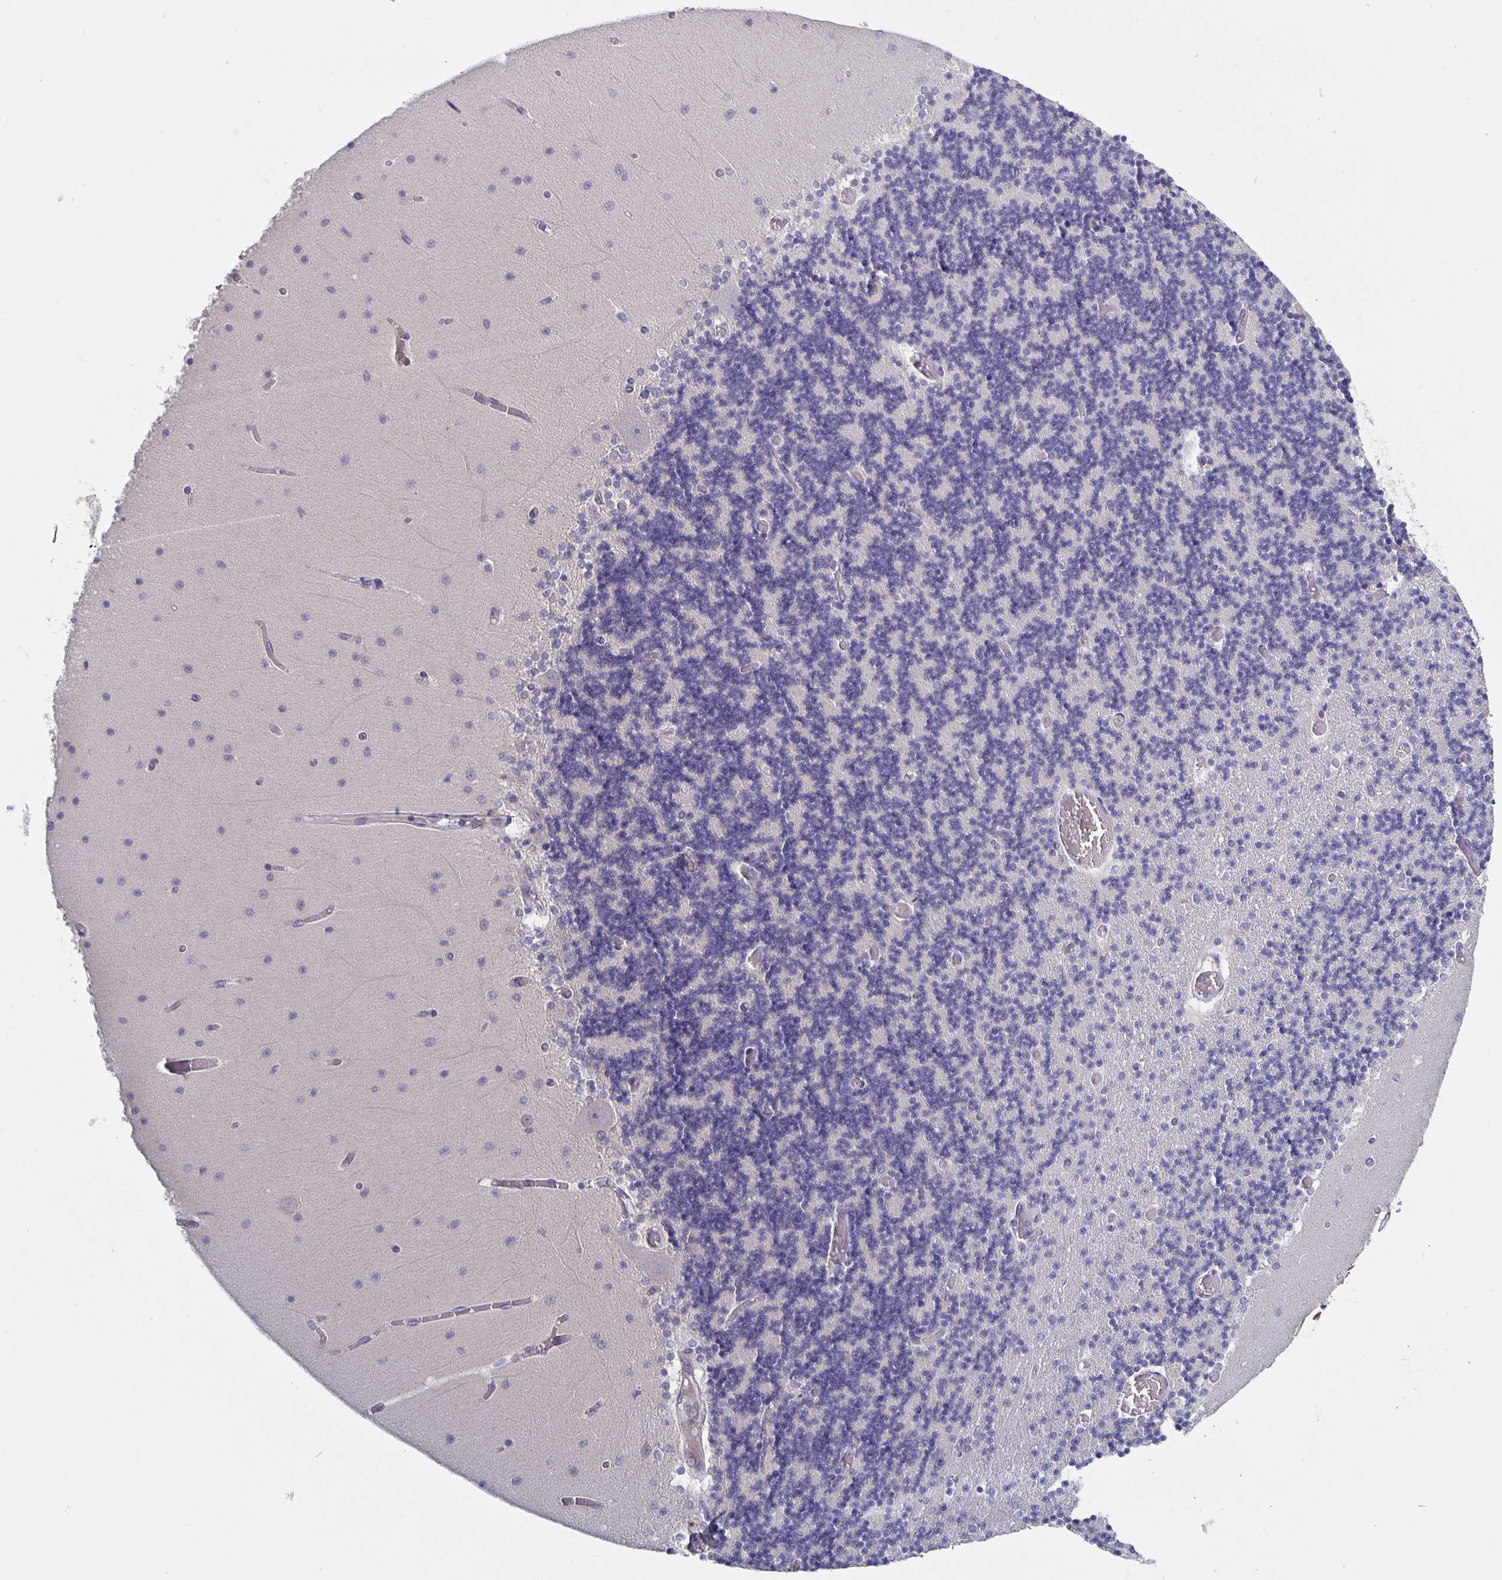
{"staining": {"intensity": "negative", "quantity": "none", "location": "none"}, "tissue": "cerebellum", "cell_type": "Cells in granular layer", "image_type": "normal", "snomed": [{"axis": "morphology", "description": "Normal tissue, NOS"}, {"axis": "topography", "description": "Cerebellum"}], "caption": "Histopathology image shows no protein staining in cells in granular layer of unremarkable cerebellum.", "gene": "GDF15", "patient": {"sex": "female", "age": 28}}